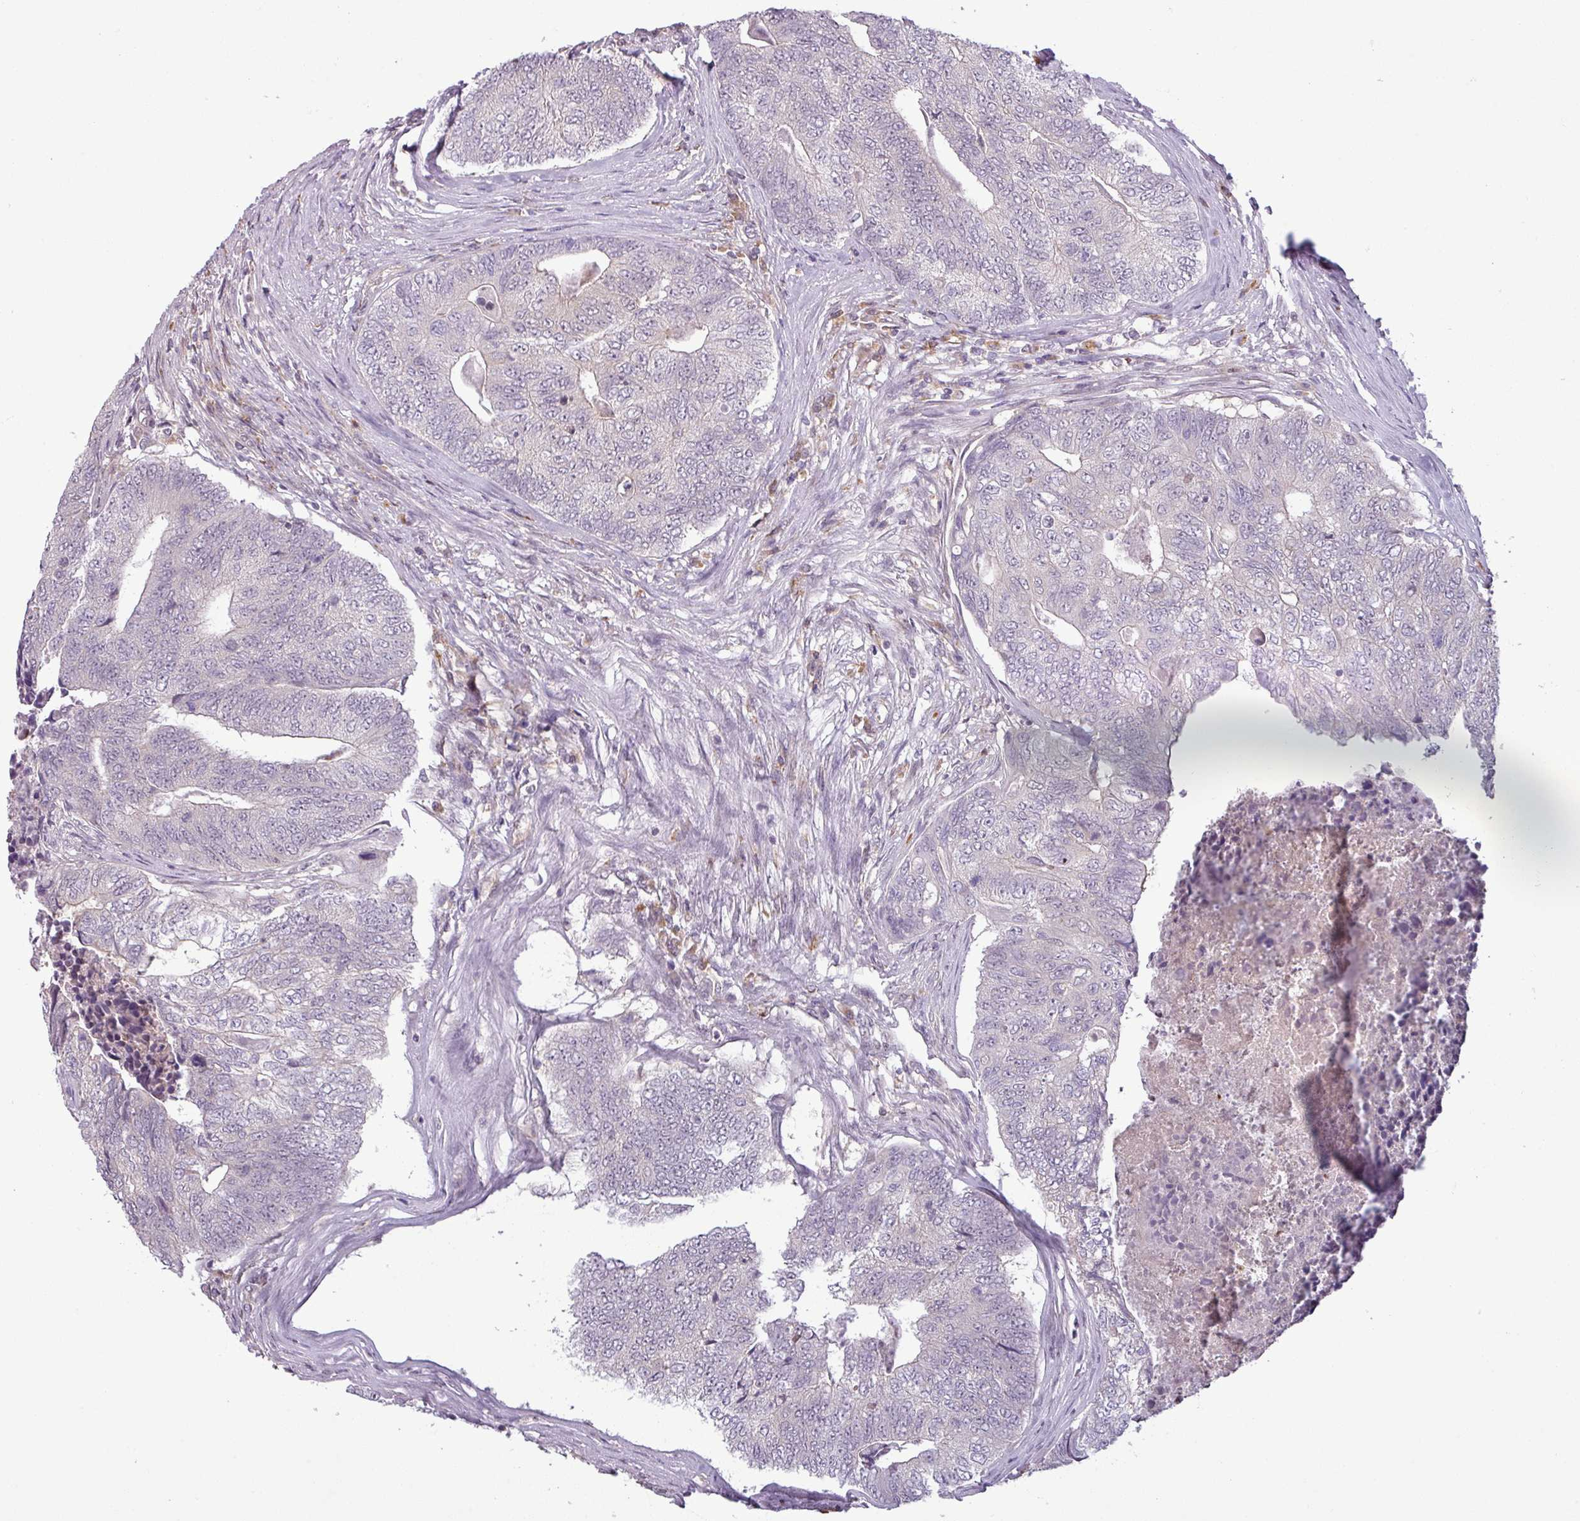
{"staining": {"intensity": "negative", "quantity": "none", "location": "none"}, "tissue": "colorectal cancer", "cell_type": "Tumor cells", "image_type": "cancer", "snomed": [{"axis": "morphology", "description": "Adenocarcinoma, NOS"}, {"axis": "topography", "description": "Colon"}], "caption": "A photomicrograph of human colorectal cancer is negative for staining in tumor cells.", "gene": "CCDC144A", "patient": {"sex": "female", "age": 67}}